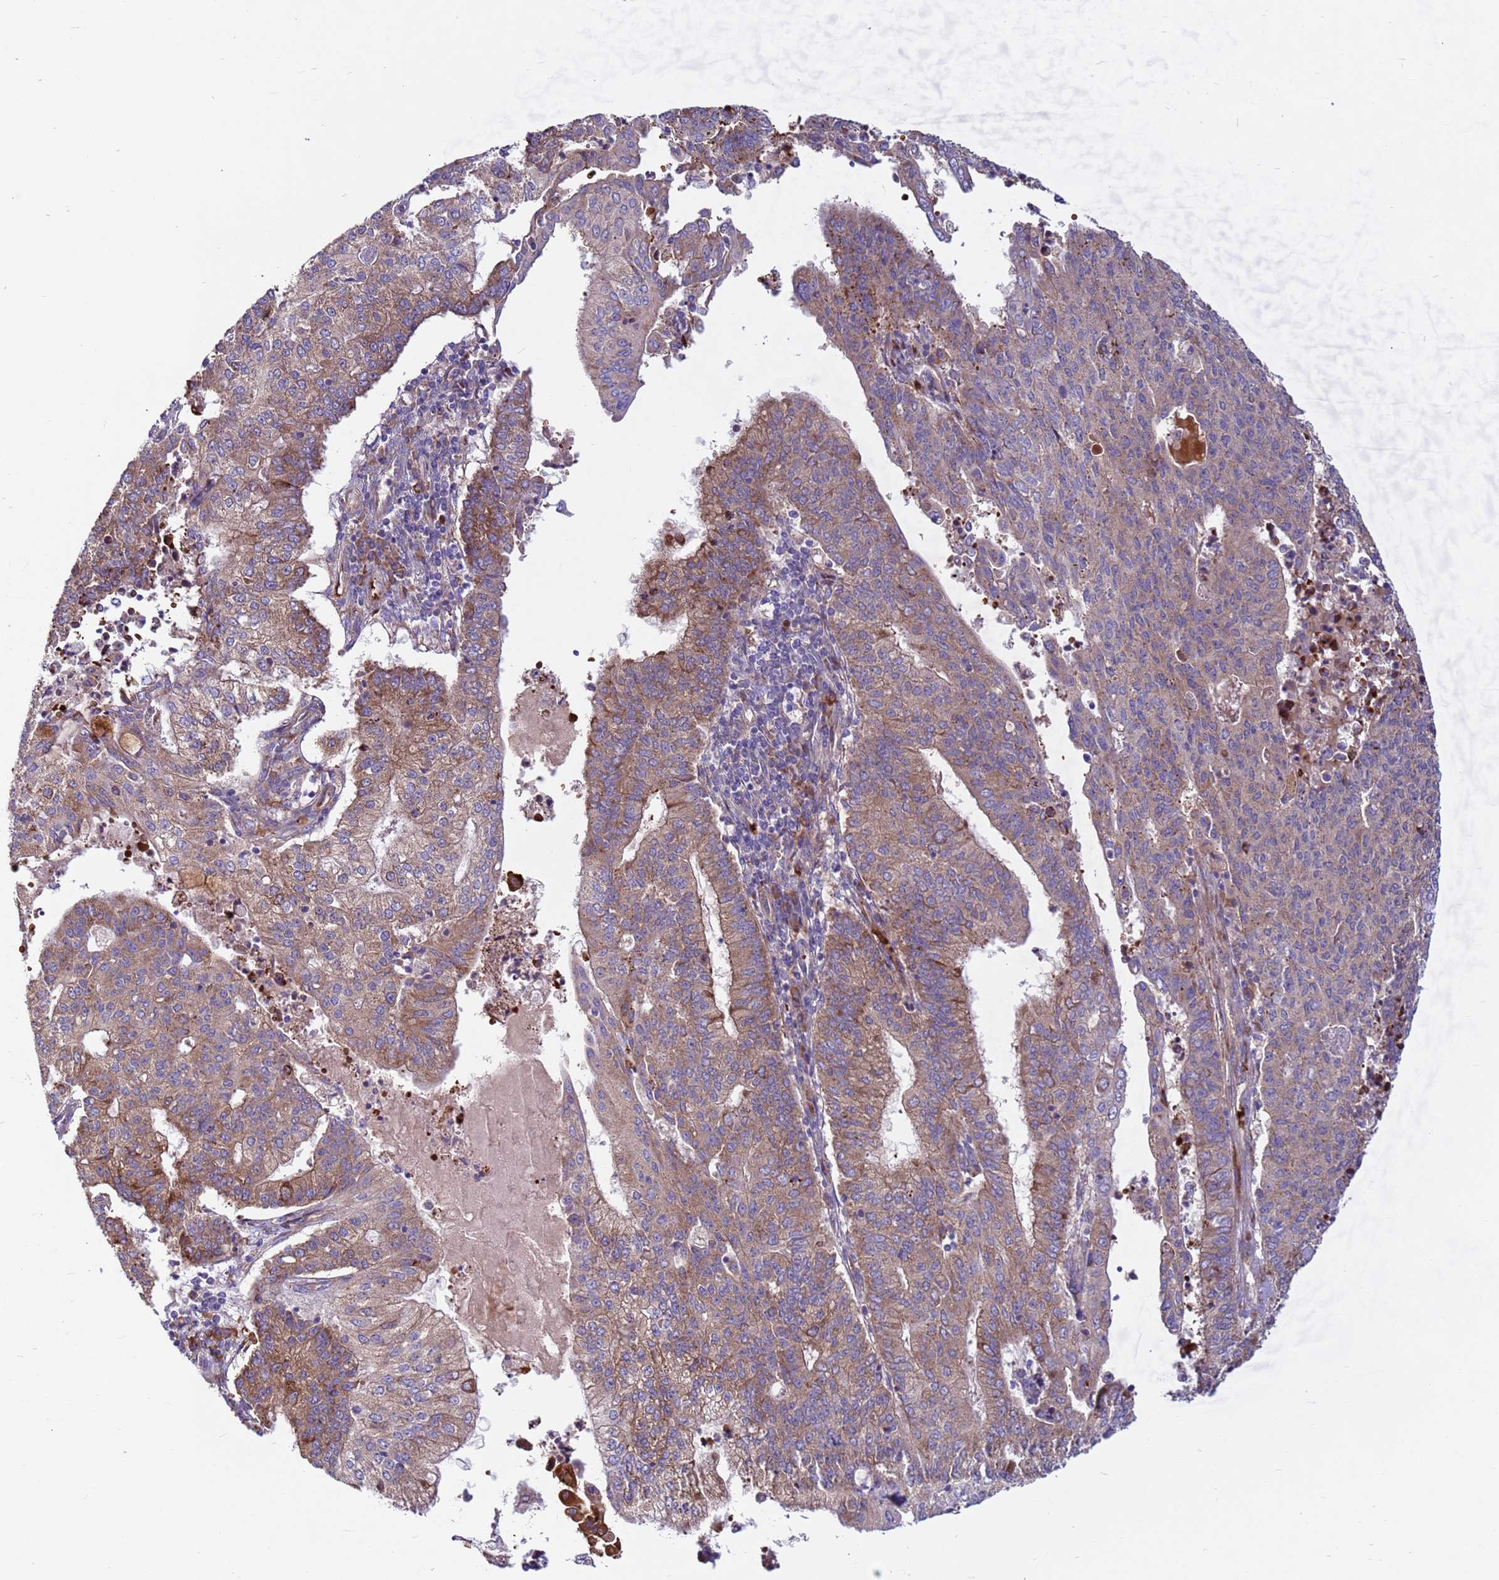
{"staining": {"intensity": "moderate", "quantity": "<25%", "location": "cytoplasmic/membranous"}, "tissue": "endometrial cancer", "cell_type": "Tumor cells", "image_type": "cancer", "snomed": [{"axis": "morphology", "description": "Adenocarcinoma, NOS"}, {"axis": "topography", "description": "Endometrium"}], "caption": "Immunohistochemistry (IHC) of human endometrial cancer (adenocarcinoma) displays low levels of moderate cytoplasmic/membranous expression in approximately <25% of tumor cells. Nuclei are stained in blue.", "gene": "ZNF669", "patient": {"sex": "female", "age": 59}}